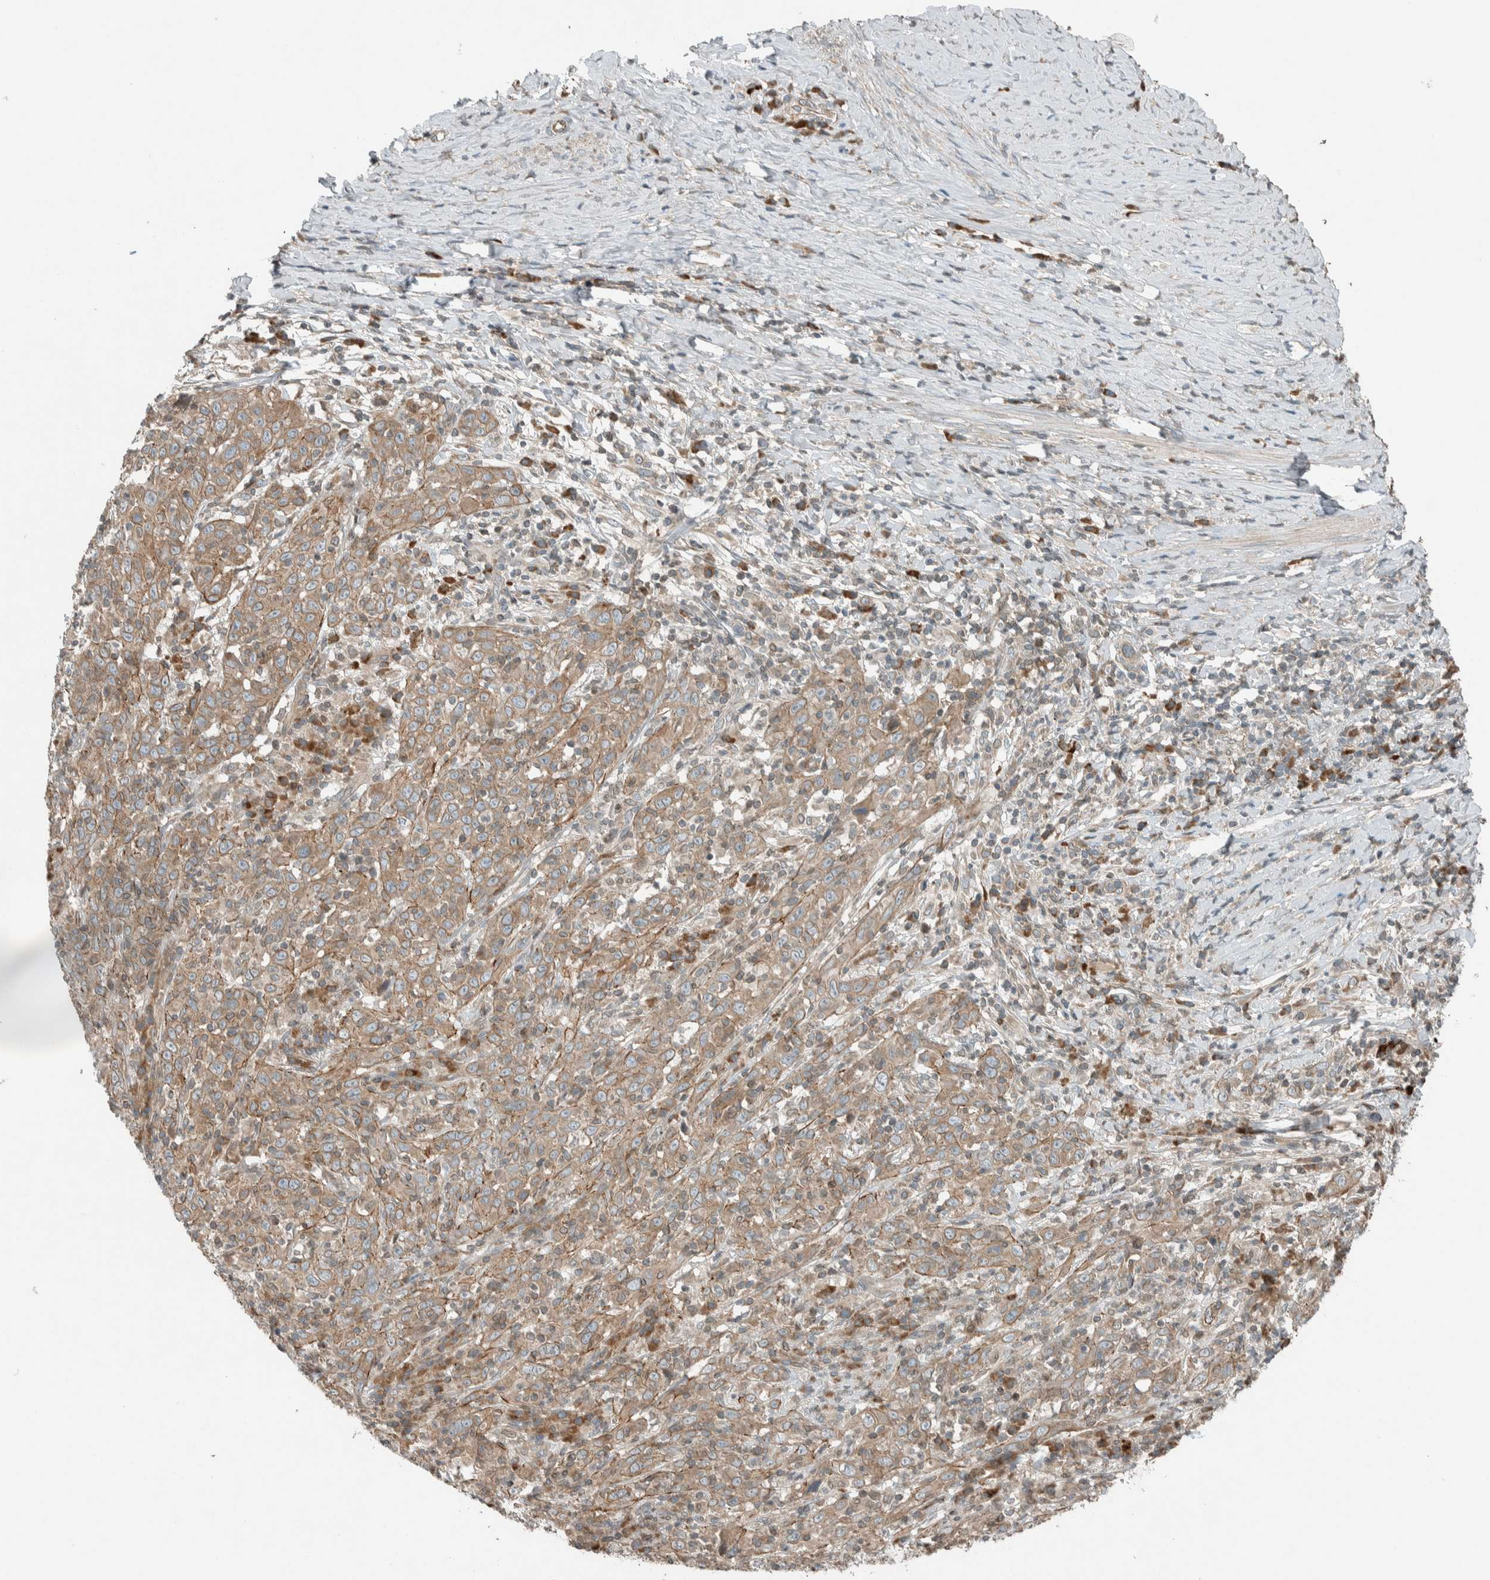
{"staining": {"intensity": "moderate", "quantity": ">75%", "location": "cytoplasmic/membranous"}, "tissue": "cervical cancer", "cell_type": "Tumor cells", "image_type": "cancer", "snomed": [{"axis": "morphology", "description": "Squamous cell carcinoma, NOS"}, {"axis": "topography", "description": "Cervix"}], "caption": "Cervical cancer stained for a protein (brown) reveals moderate cytoplasmic/membranous positive expression in about >75% of tumor cells.", "gene": "SEL1L", "patient": {"sex": "female", "age": 46}}